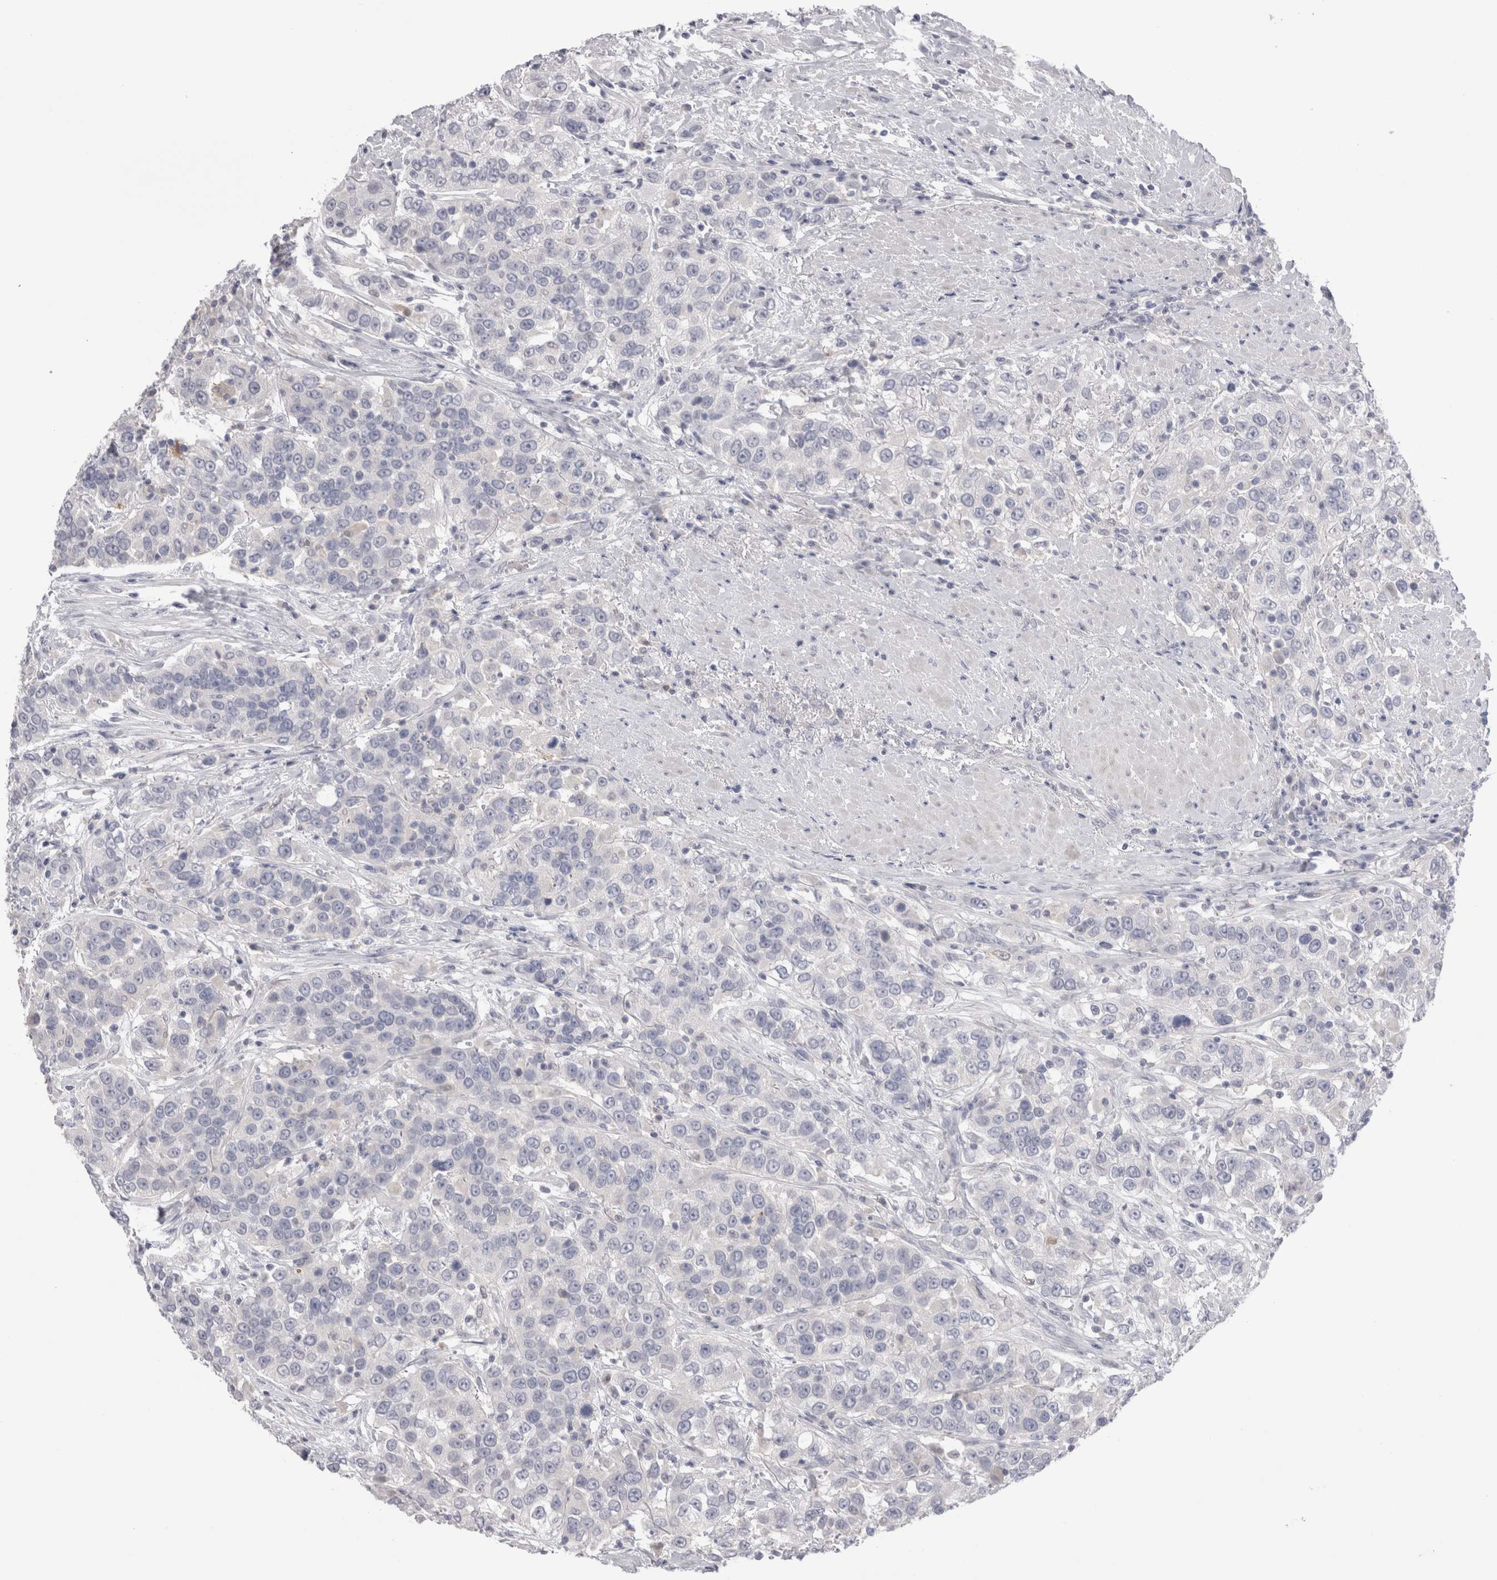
{"staining": {"intensity": "negative", "quantity": "none", "location": "none"}, "tissue": "urothelial cancer", "cell_type": "Tumor cells", "image_type": "cancer", "snomed": [{"axis": "morphology", "description": "Urothelial carcinoma, High grade"}, {"axis": "topography", "description": "Urinary bladder"}], "caption": "There is no significant expression in tumor cells of urothelial cancer.", "gene": "SUCNR1", "patient": {"sex": "female", "age": 80}}